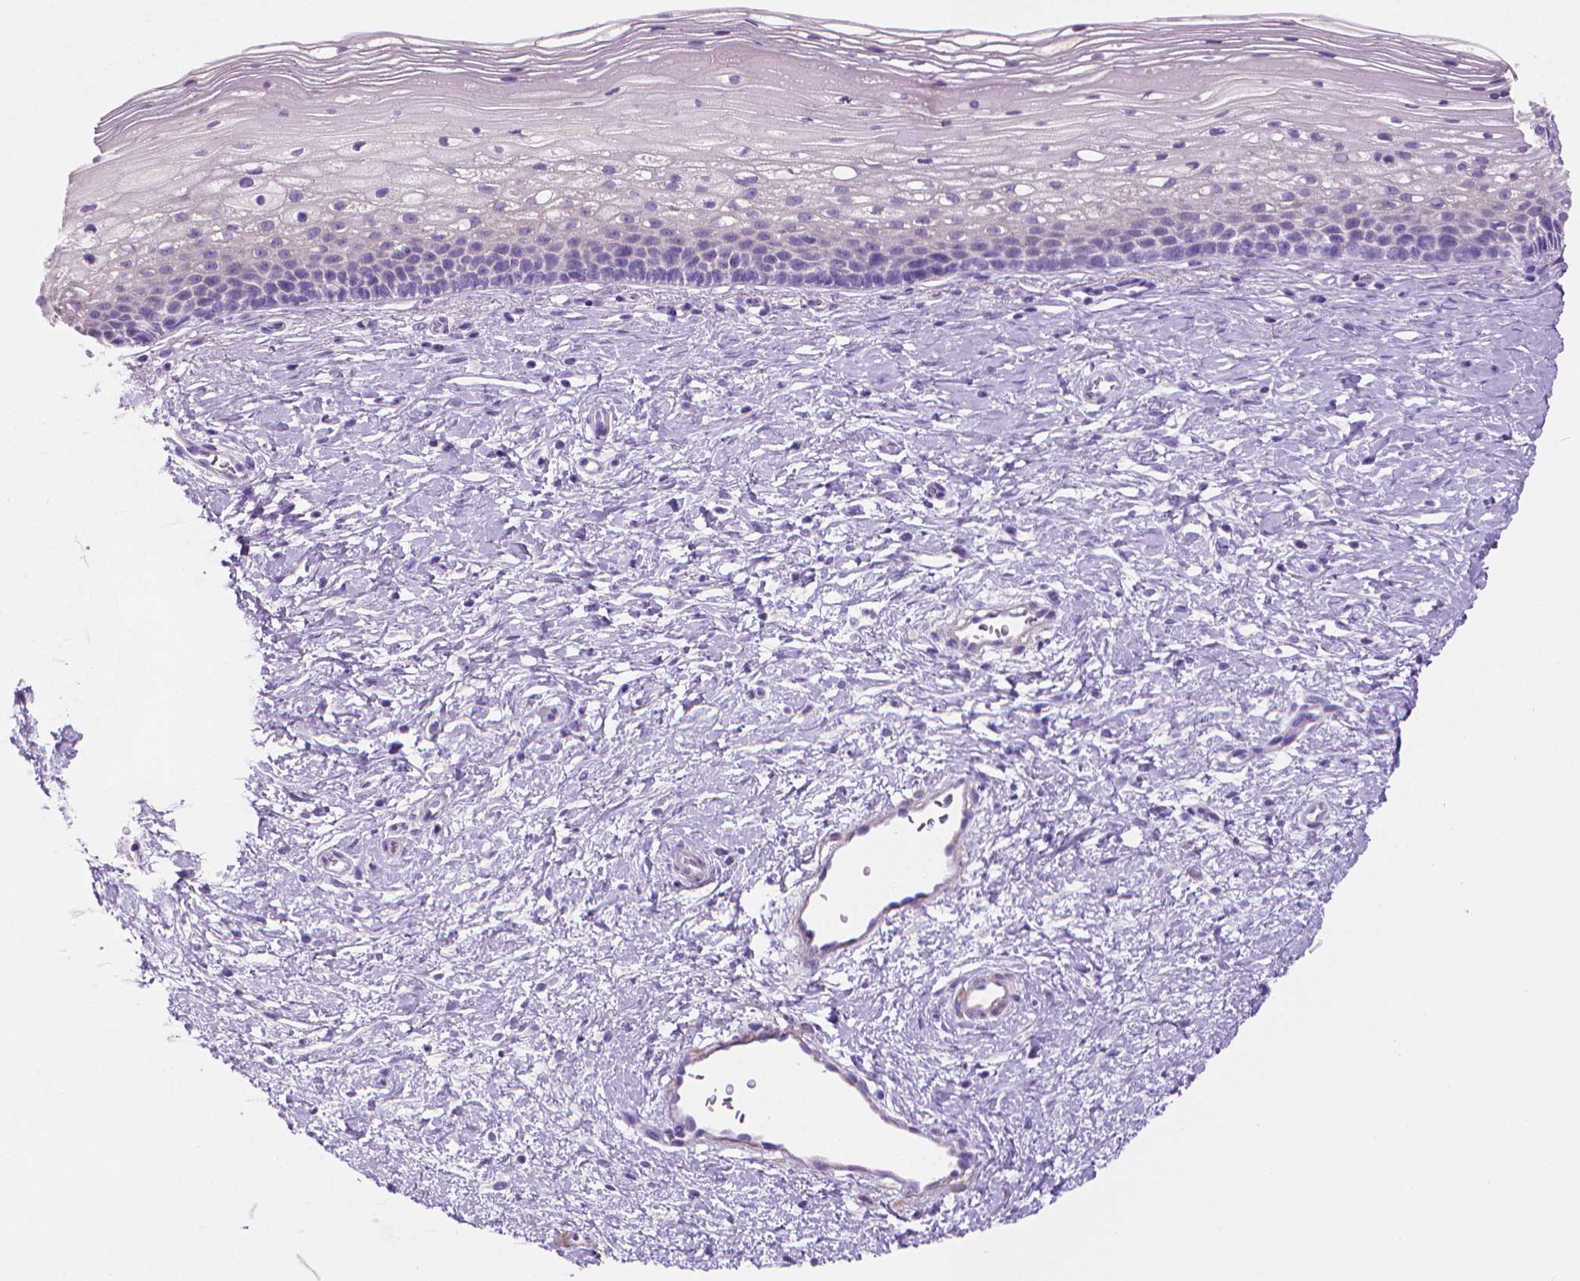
{"staining": {"intensity": "negative", "quantity": "none", "location": "none"}, "tissue": "cervix", "cell_type": "Squamous epithelial cells", "image_type": "normal", "snomed": [{"axis": "morphology", "description": "Normal tissue, NOS"}, {"axis": "topography", "description": "Cervix"}], "caption": "An IHC image of benign cervix is shown. There is no staining in squamous epithelial cells of cervix. (IHC, brightfield microscopy, high magnification).", "gene": "FASN", "patient": {"sex": "female", "age": 34}}